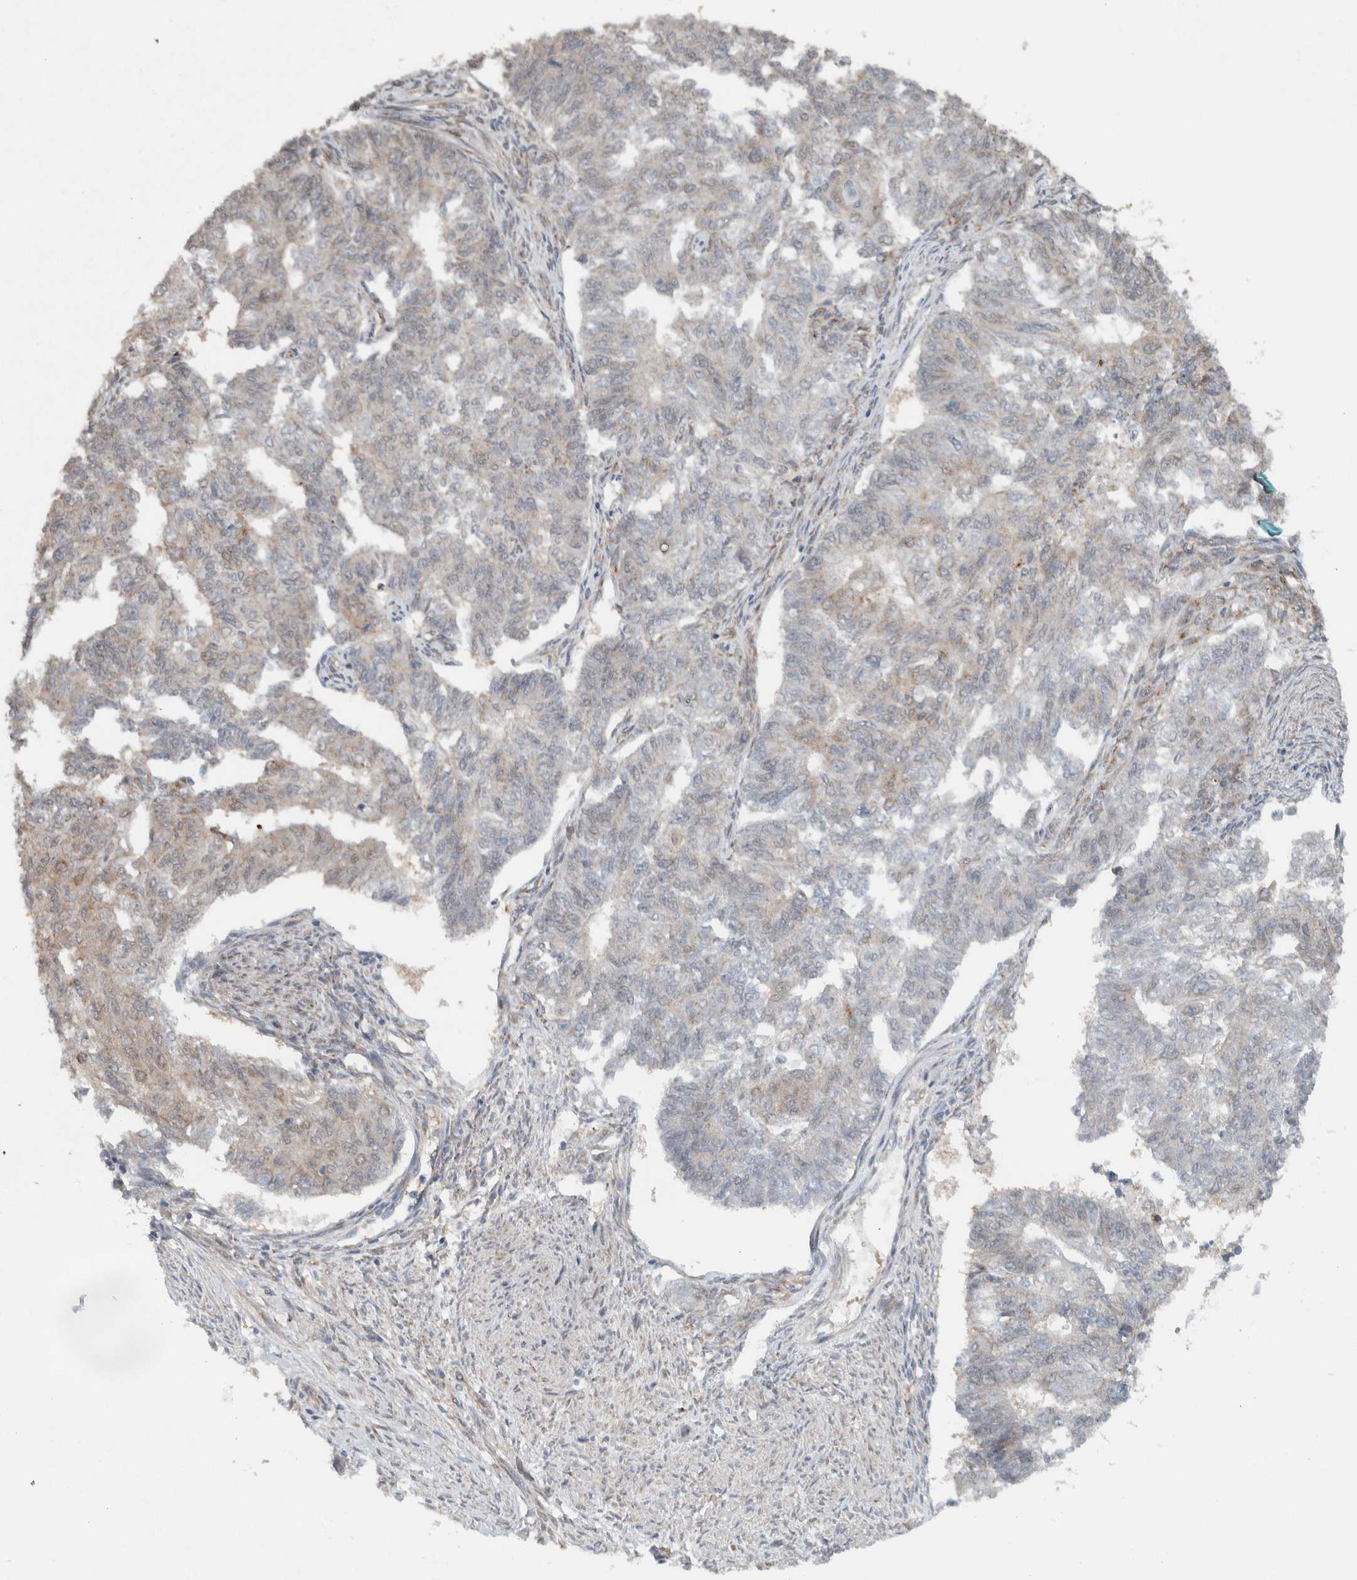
{"staining": {"intensity": "negative", "quantity": "none", "location": "none"}, "tissue": "endometrial cancer", "cell_type": "Tumor cells", "image_type": "cancer", "snomed": [{"axis": "morphology", "description": "Adenocarcinoma, NOS"}, {"axis": "topography", "description": "Endometrium"}], "caption": "Tumor cells show no significant positivity in endometrial cancer (adenocarcinoma). Nuclei are stained in blue.", "gene": "RERE", "patient": {"sex": "female", "age": 32}}